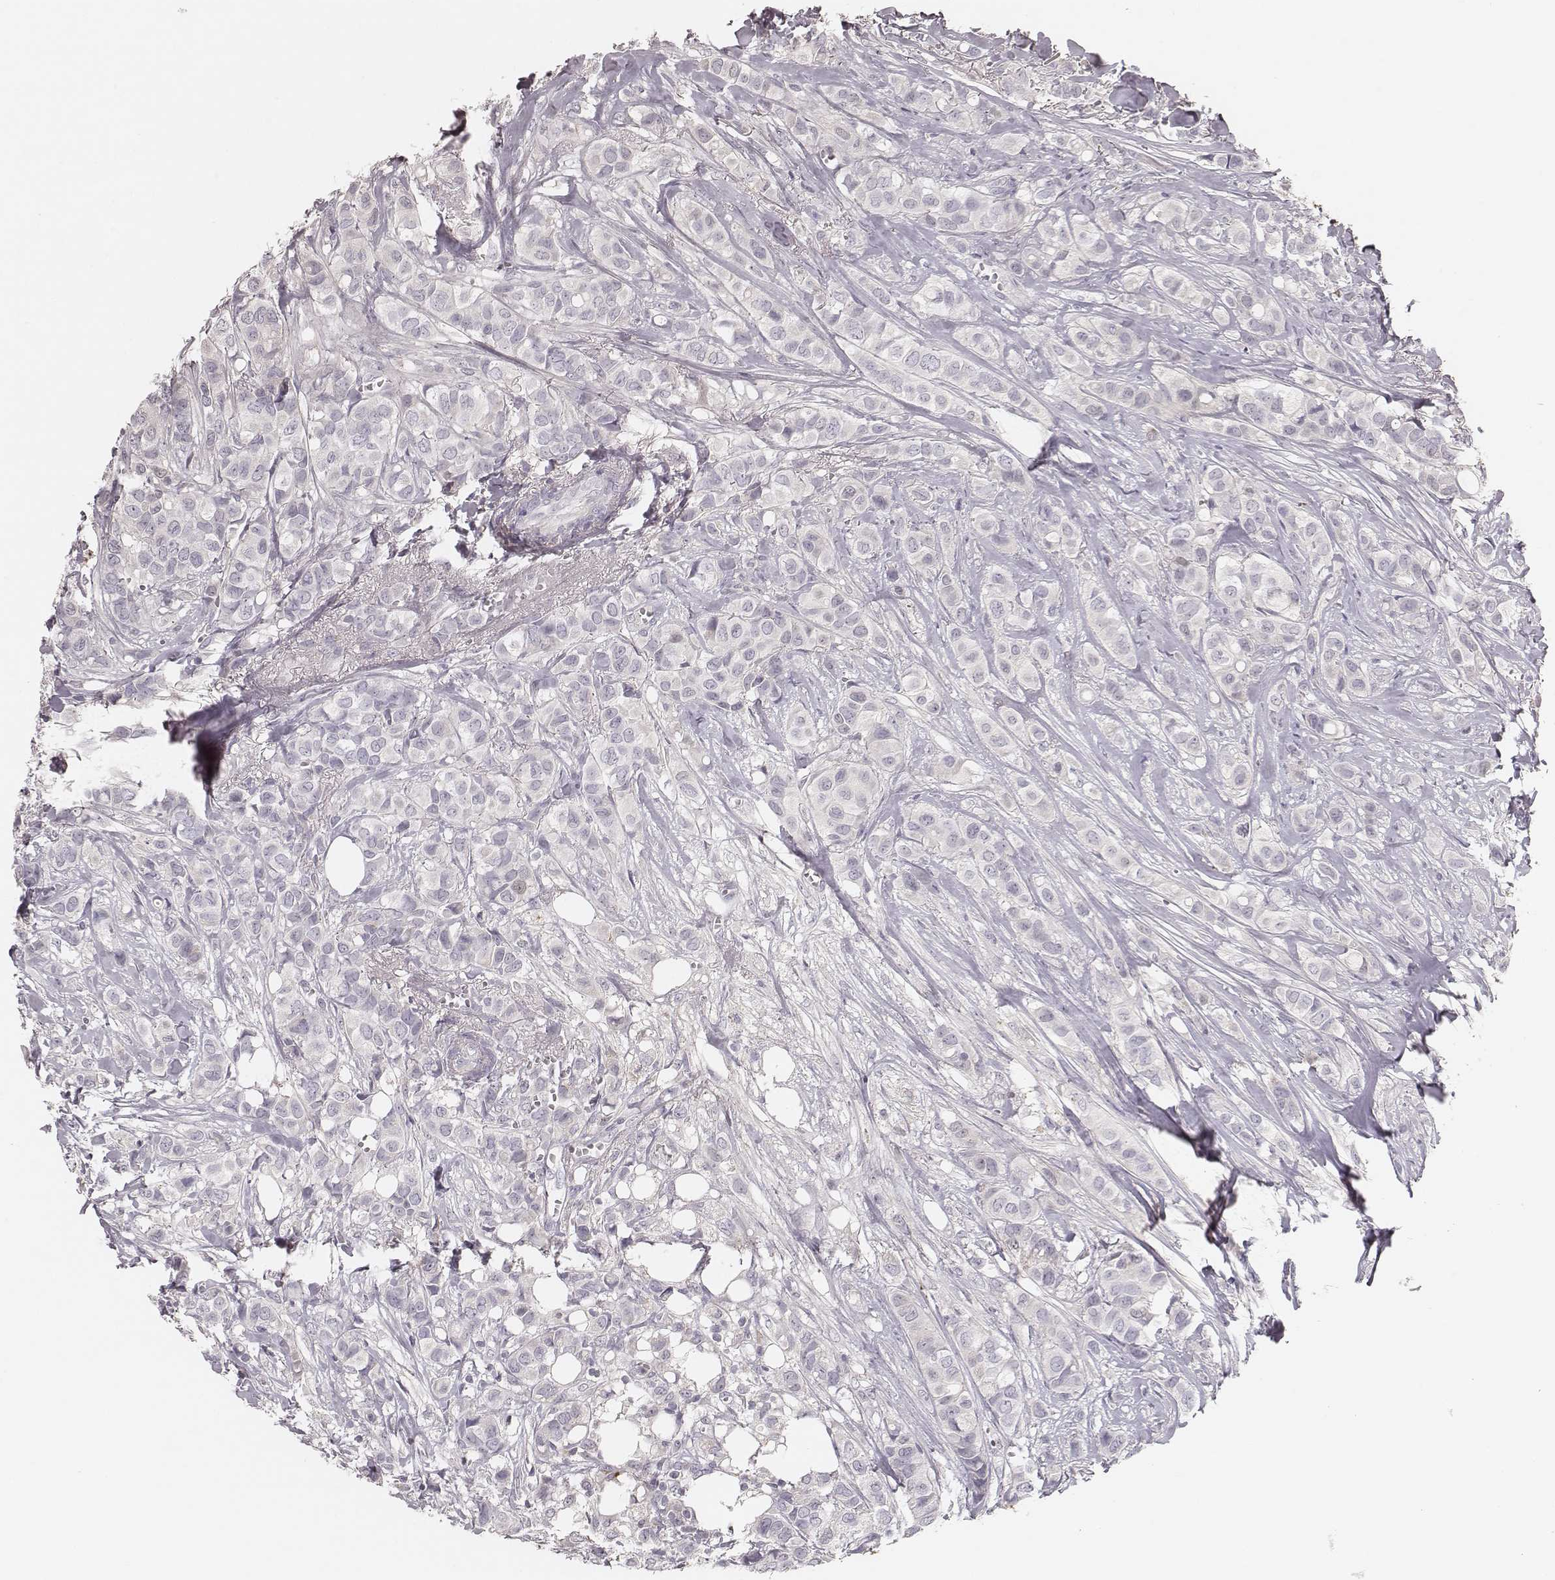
{"staining": {"intensity": "negative", "quantity": "none", "location": "none"}, "tissue": "breast cancer", "cell_type": "Tumor cells", "image_type": "cancer", "snomed": [{"axis": "morphology", "description": "Duct carcinoma"}, {"axis": "topography", "description": "Breast"}], "caption": "Breast infiltrating ductal carcinoma was stained to show a protein in brown. There is no significant expression in tumor cells.", "gene": "SDCBP2", "patient": {"sex": "female", "age": 85}}